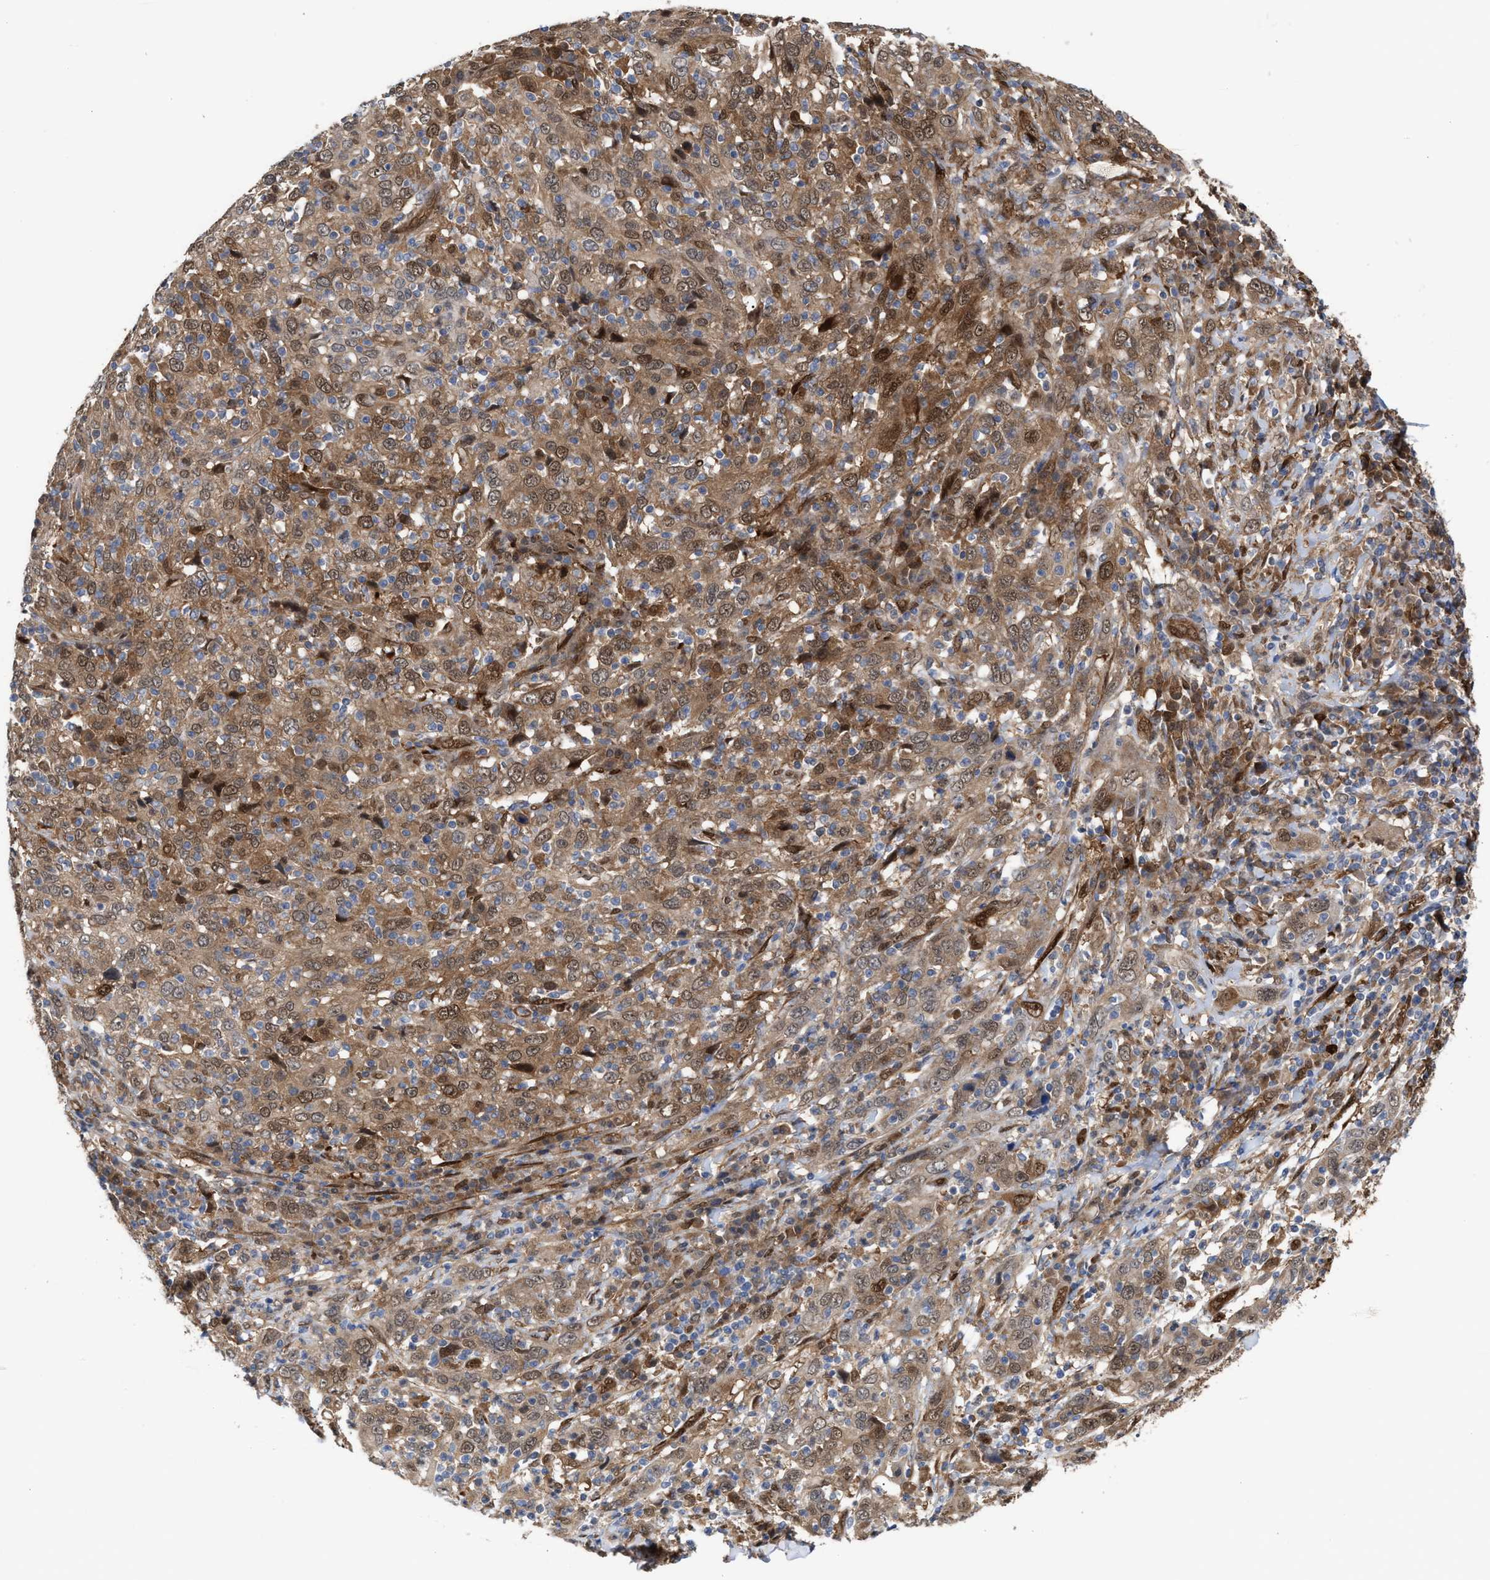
{"staining": {"intensity": "moderate", "quantity": ">75%", "location": "cytoplasmic/membranous,nuclear"}, "tissue": "cervical cancer", "cell_type": "Tumor cells", "image_type": "cancer", "snomed": [{"axis": "morphology", "description": "Squamous cell carcinoma, NOS"}, {"axis": "topography", "description": "Cervix"}], "caption": "A high-resolution photomicrograph shows immunohistochemistry (IHC) staining of squamous cell carcinoma (cervical), which displays moderate cytoplasmic/membranous and nuclear positivity in about >75% of tumor cells.", "gene": "TP53I3", "patient": {"sex": "female", "age": 46}}